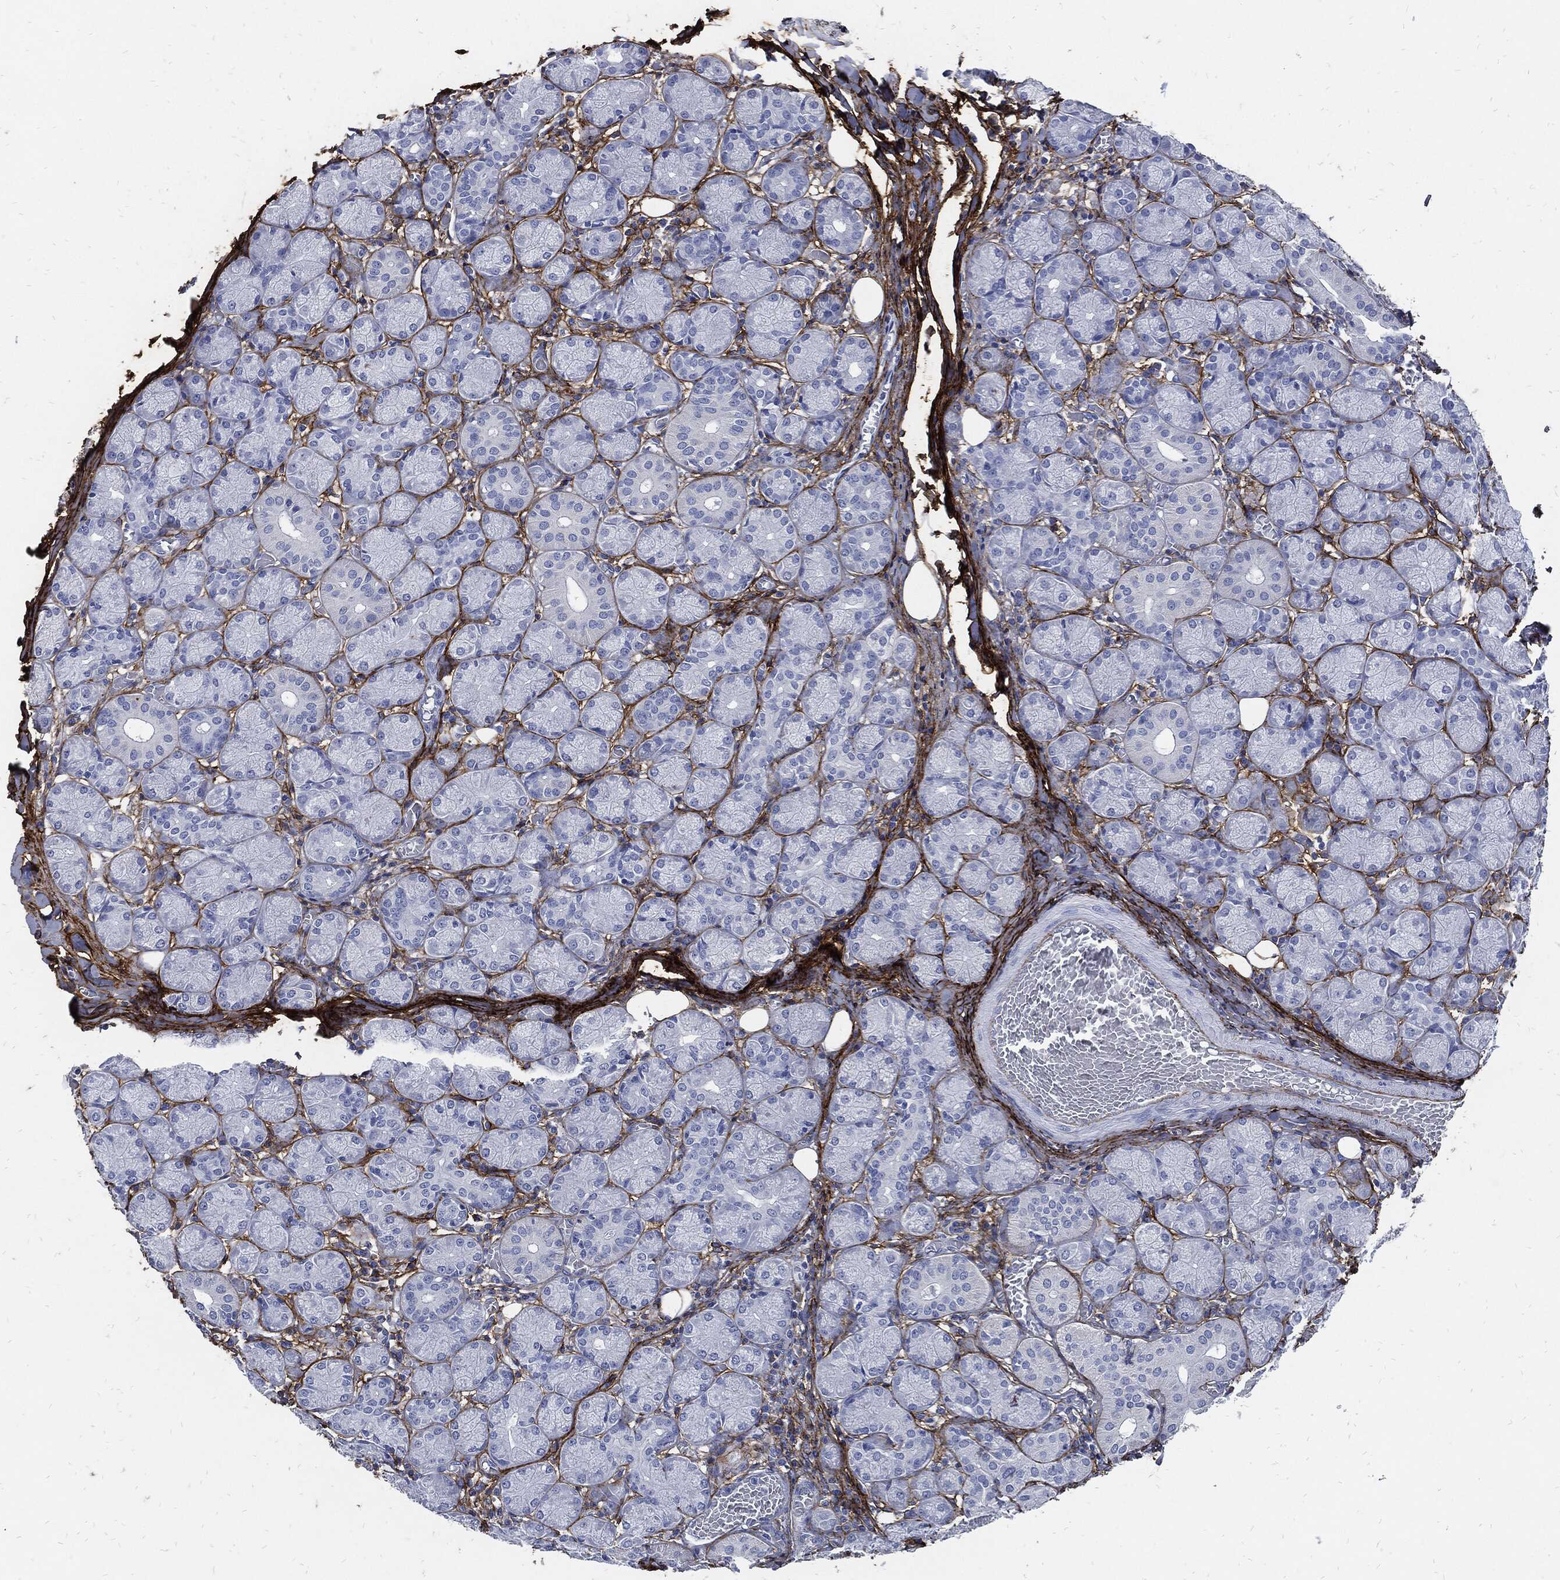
{"staining": {"intensity": "negative", "quantity": "none", "location": "none"}, "tissue": "salivary gland", "cell_type": "Glandular cells", "image_type": "normal", "snomed": [{"axis": "morphology", "description": "Normal tissue, NOS"}, {"axis": "topography", "description": "Salivary gland"}, {"axis": "topography", "description": "Peripheral nerve tissue"}], "caption": "Immunohistochemistry image of unremarkable human salivary gland stained for a protein (brown), which displays no expression in glandular cells. (Stains: DAB (3,3'-diaminobenzidine) immunohistochemistry with hematoxylin counter stain, Microscopy: brightfield microscopy at high magnification).", "gene": "FBN1", "patient": {"sex": "female", "age": 24}}